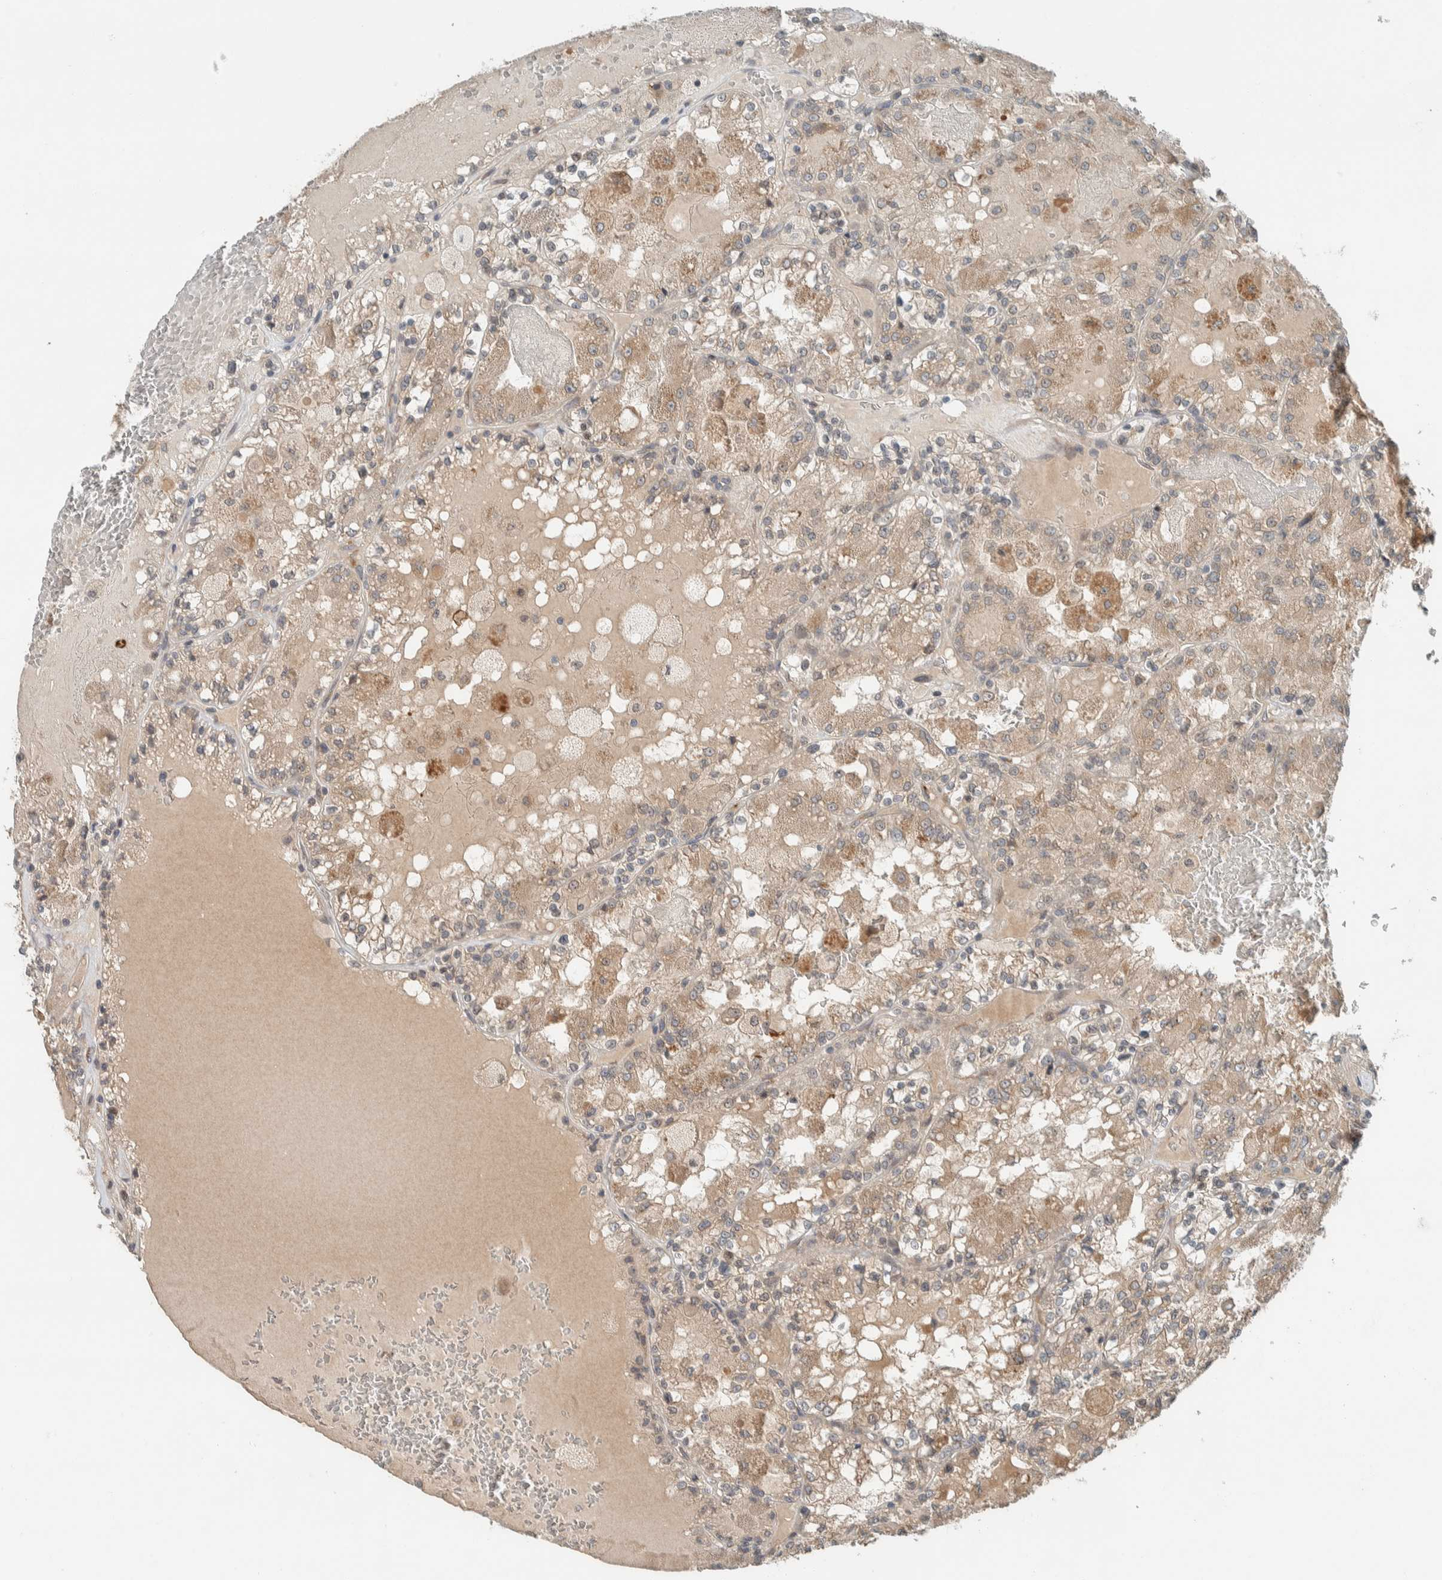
{"staining": {"intensity": "weak", "quantity": ">75%", "location": "cytoplasmic/membranous"}, "tissue": "renal cancer", "cell_type": "Tumor cells", "image_type": "cancer", "snomed": [{"axis": "morphology", "description": "Adenocarcinoma, NOS"}, {"axis": "topography", "description": "Kidney"}], "caption": "This micrograph exhibits IHC staining of human renal cancer (adenocarcinoma), with low weak cytoplasmic/membranous positivity in approximately >75% of tumor cells.", "gene": "CTBP2", "patient": {"sex": "female", "age": 56}}